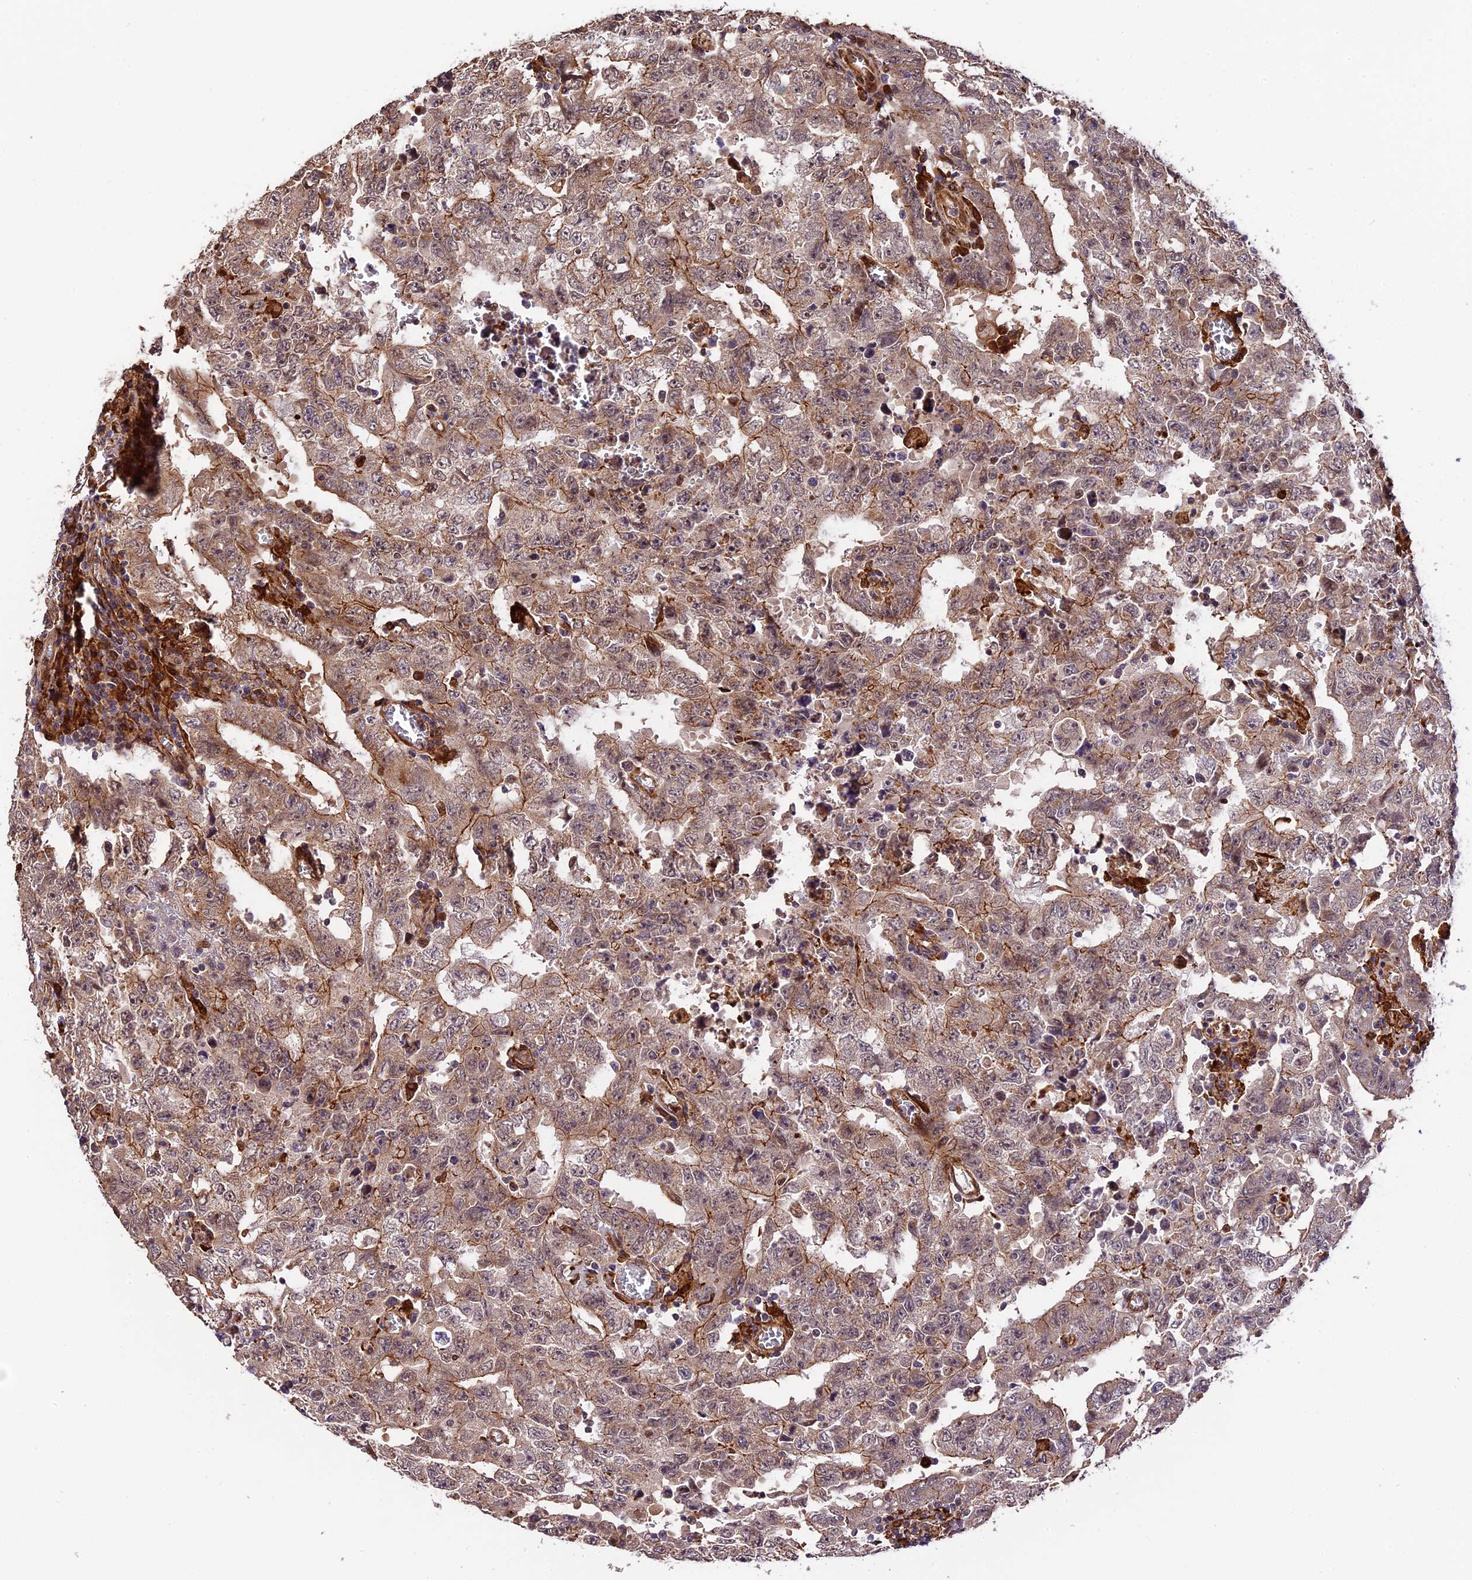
{"staining": {"intensity": "moderate", "quantity": "25%-75%", "location": "cytoplasmic/membranous"}, "tissue": "testis cancer", "cell_type": "Tumor cells", "image_type": "cancer", "snomed": [{"axis": "morphology", "description": "Carcinoma, Embryonal, NOS"}, {"axis": "topography", "description": "Testis"}], "caption": "Immunohistochemistry (IHC) photomicrograph of neoplastic tissue: human testis cancer stained using IHC reveals medium levels of moderate protein expression localized specifically in the cytoplasmic/membranous of tumor cells, appearing as a cytoplasmic/membranous brown color.", "gene": "HERPUD1", "patient": {"sex": "male", "age": 26}}